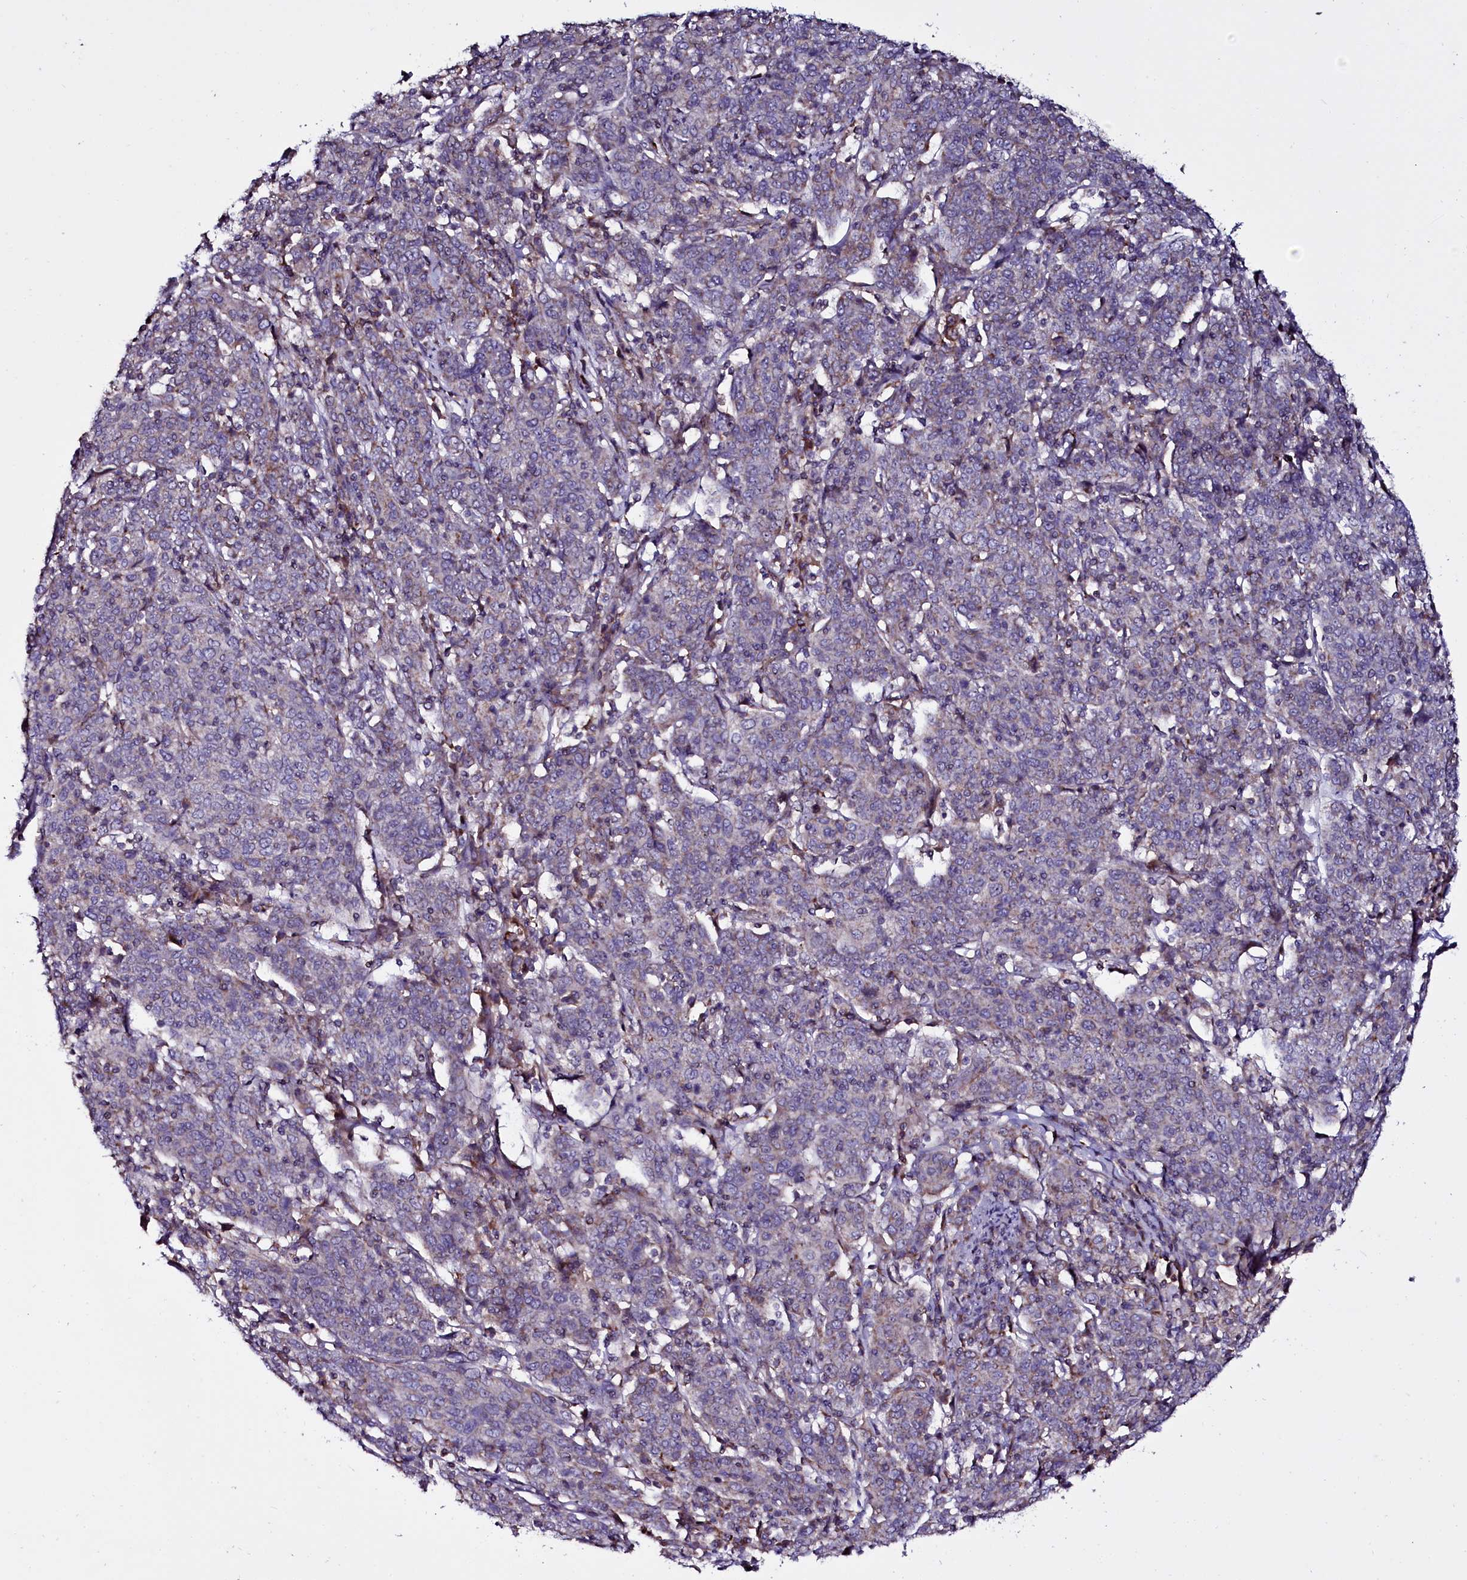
{"staining": {"intensity": "negative", "quantity": "none", "location": "none"}, "tissue": "cervical cancer", "cell_type": "Tumor cells", "image_type": "cancer", "snomed": [{"axis": "morphology", "description": "Squamous cell carcinoma, NOS"}, {"axis": "topography", "description": "Cervix"}], "caption": "Immunohistochemistry (IHC) histopathology image of human cervical squamous cell carcinoma stained for a protein (brown), which exhibits no expression in tumor cells.", "gene": "NAA80", "patient": {"sex": "female", "age": 67}}